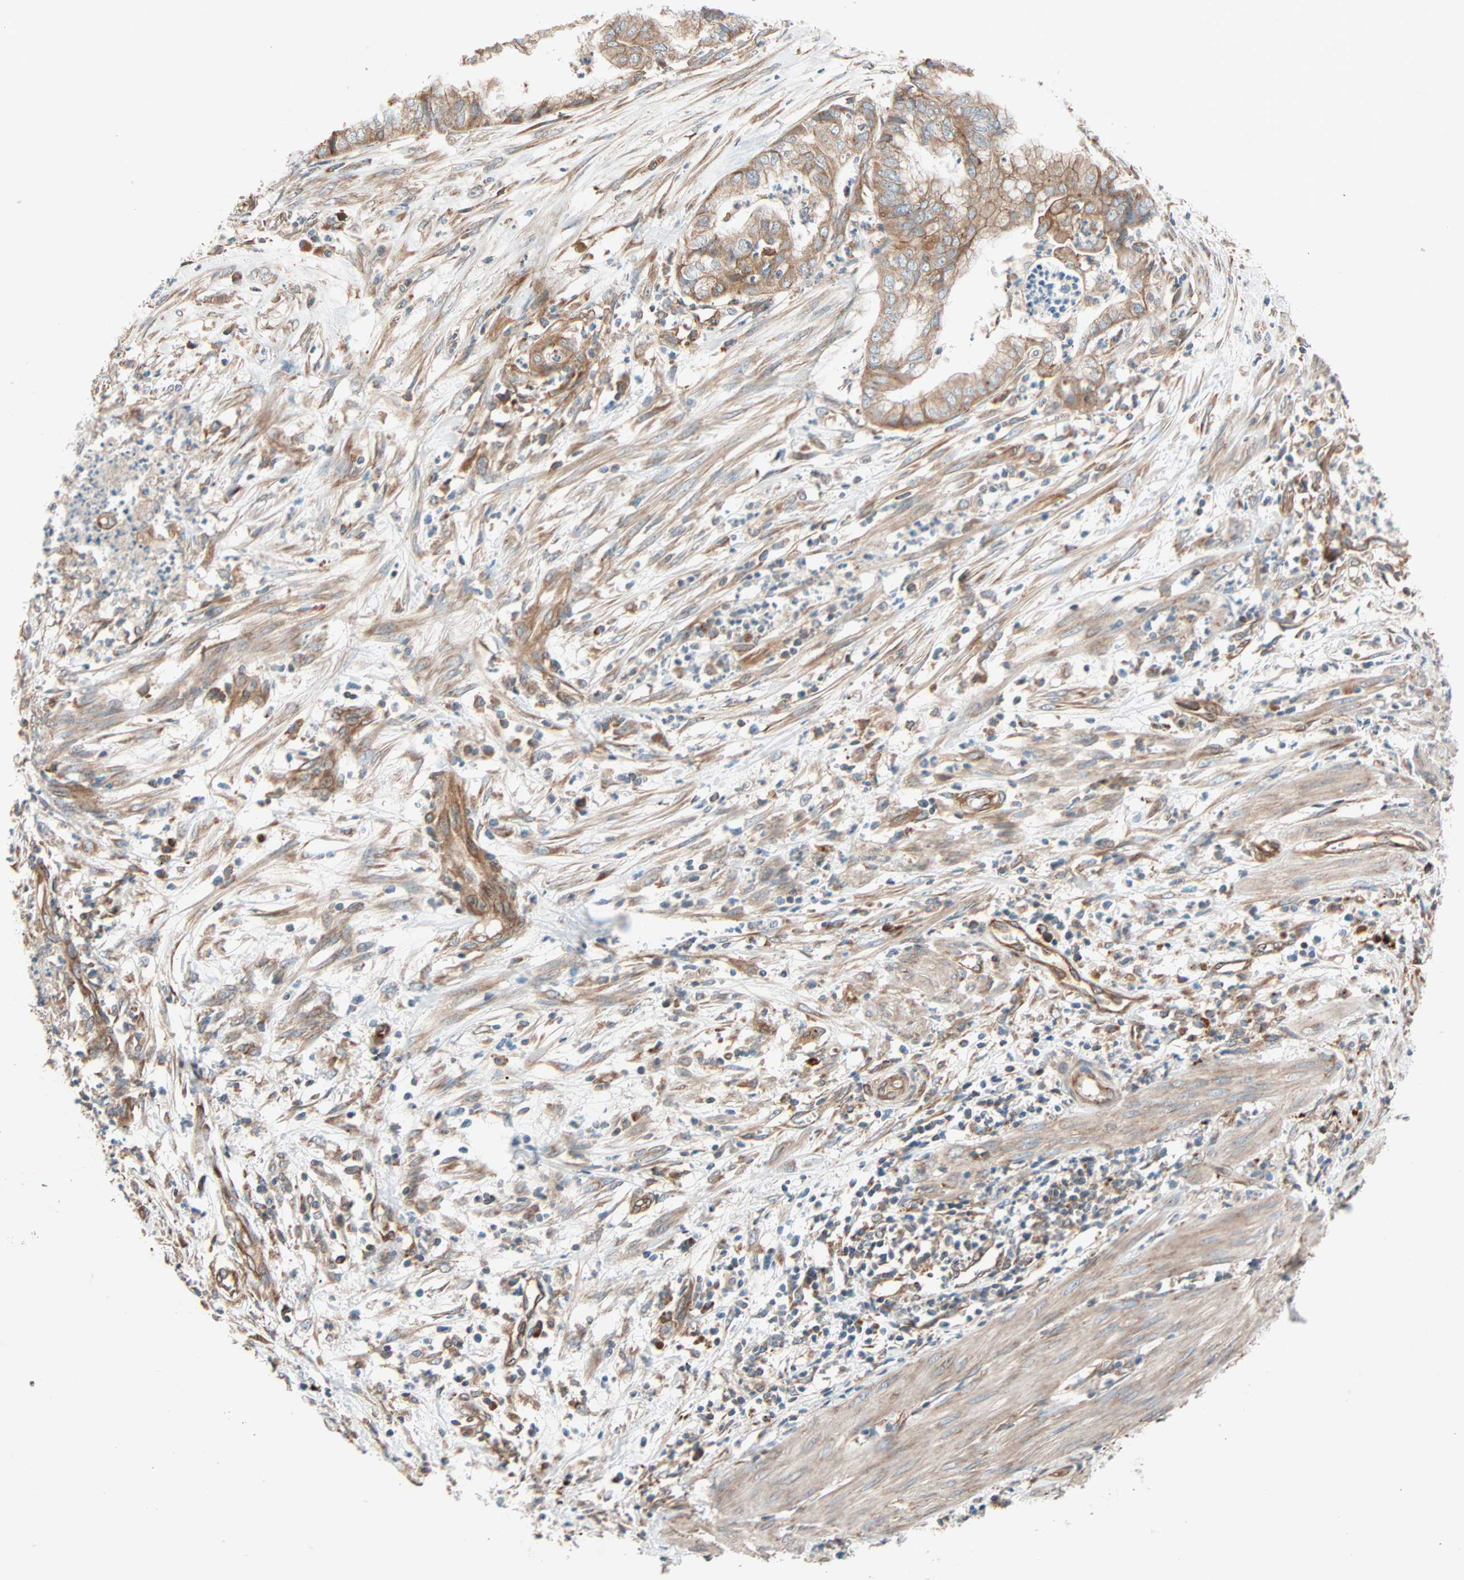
{"staining": {"intensity": "moderate", "quantity": ">75%", "location": "cytoplasmic/membranous"}, "tissue": "endometrial cancer", "cell_type": "Tumor cells", "image_type": "cancer", "snomed": [{"axis": "morphology", "description": "Necrosis, NOS"}, {"axis": "morphology", "description": "Adenocarcinoma, NOS"}, {"axis": "topography", "description": "Endometrium"}], "caption": "Endometrial adenocarcinoma was stained to show a protein in brown. There is medium levels of moderate cytoplasmic/membranous staining in approximately >75% of tumor cells. The staining was performed using DAB, with brown indicating positive protein expression. Nuclei are stained blue with hematoxylin.", "gene": "PHYH", "patient": {"sex": "female", "age": 79}}